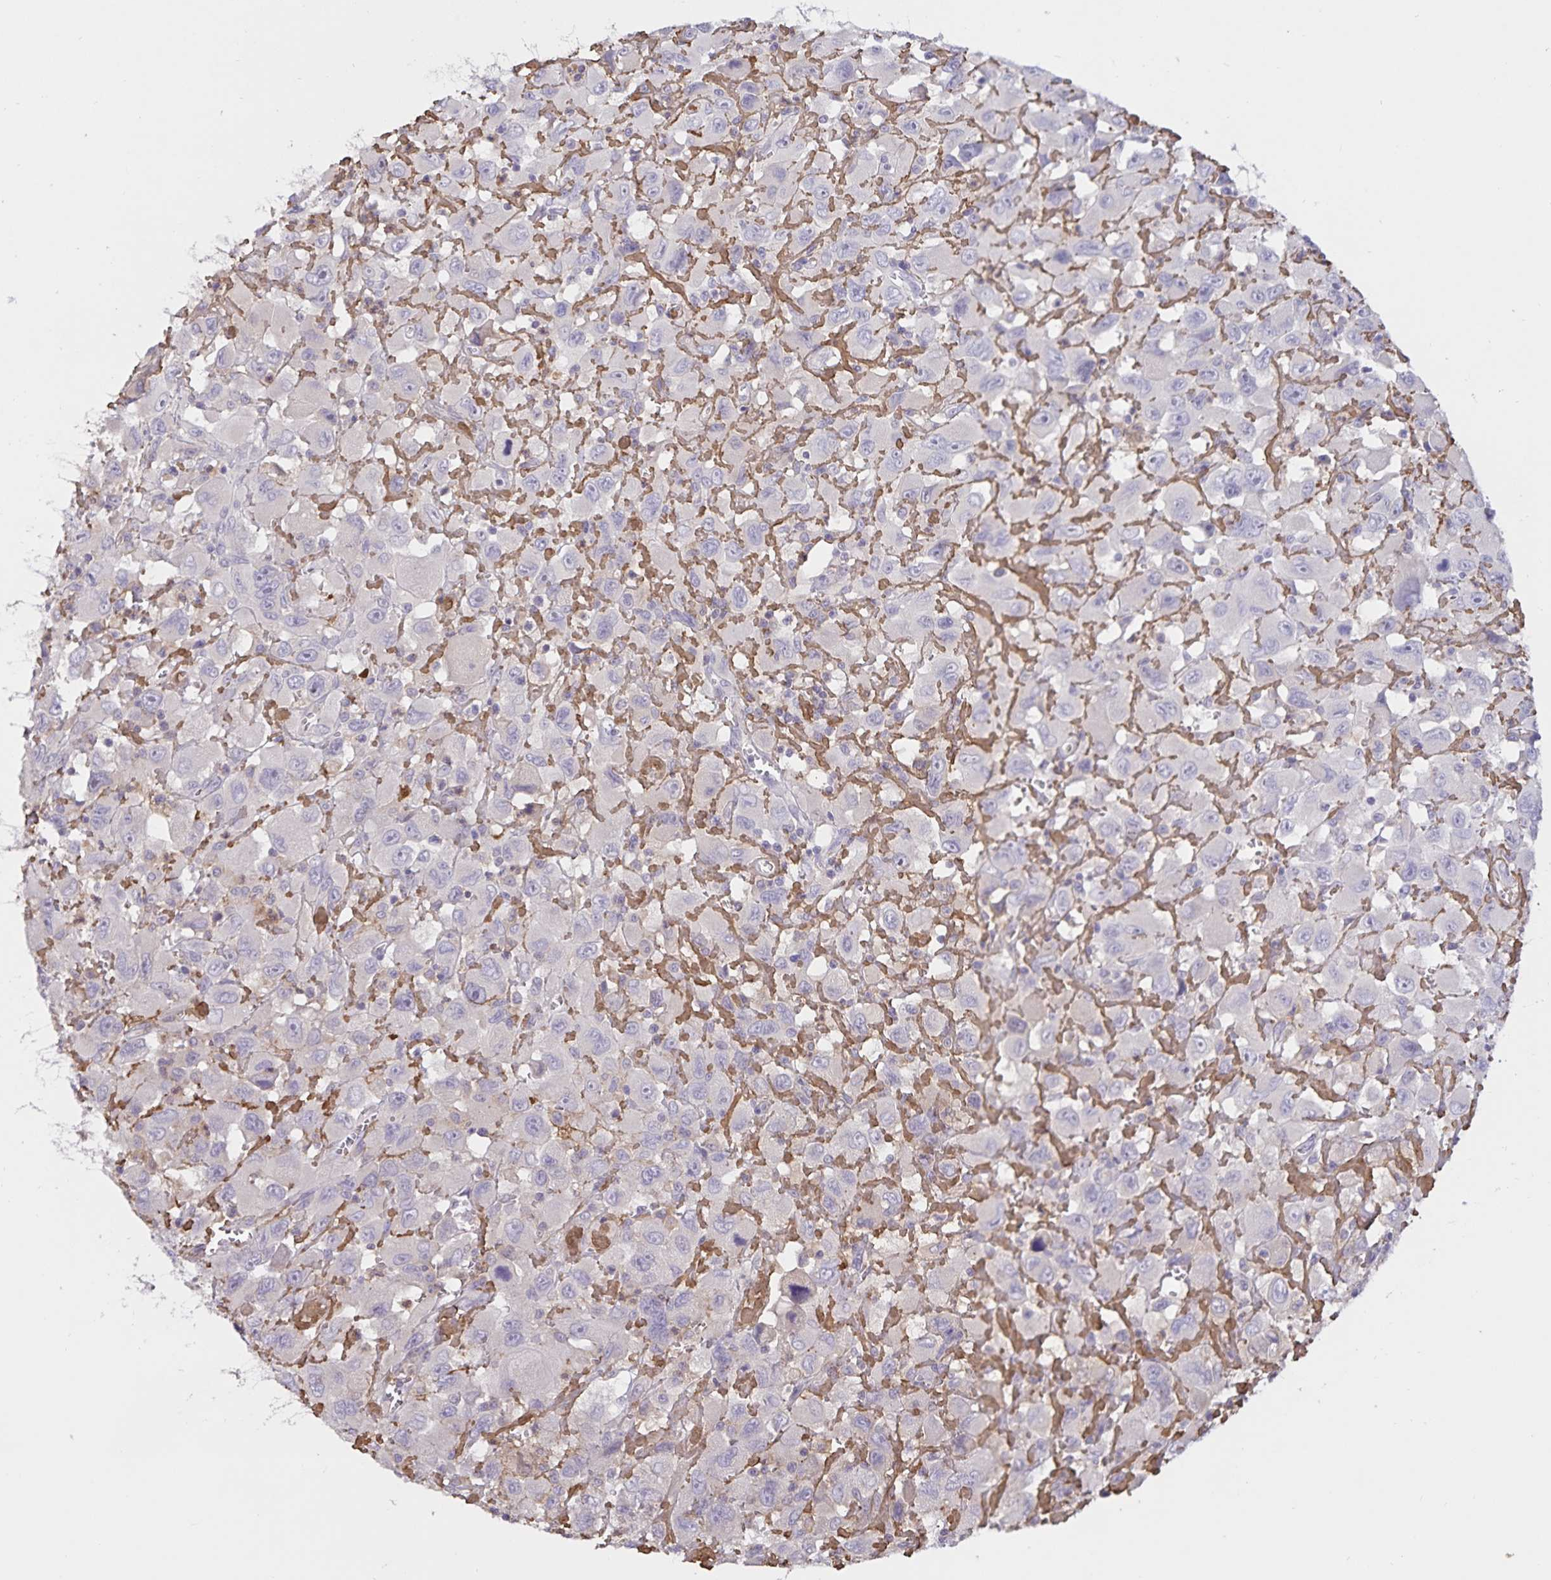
{"staining": {"intensity": "negative", "quantity": "none", "location": "none"}, "tissue": "head and neck cancer", "cell_type": "Tumor cells", "image_type": "cancer", "snomed": [{"axis": "morphology", "description": "Squamous cell carcinoma, NOS"}, {"axis": "morphology", "description": "Squamous cell carcinoma, metastatic, NOS"}, {"axis": "topography", "description": "Oral tissue"}, {"axis": "topography", "description": "Head-Neck"}], "caption": "Immunohistochemistry photomicrograph of human metastatic squamous cell carcinoma (head and neck) stained for a protein (brown), which displays no positivity in tumor cells. (Brightfield microscopy of DAB IHC at high magnification).", "gene": "FGG", "patient": {"sex": "female", "age": 85}}